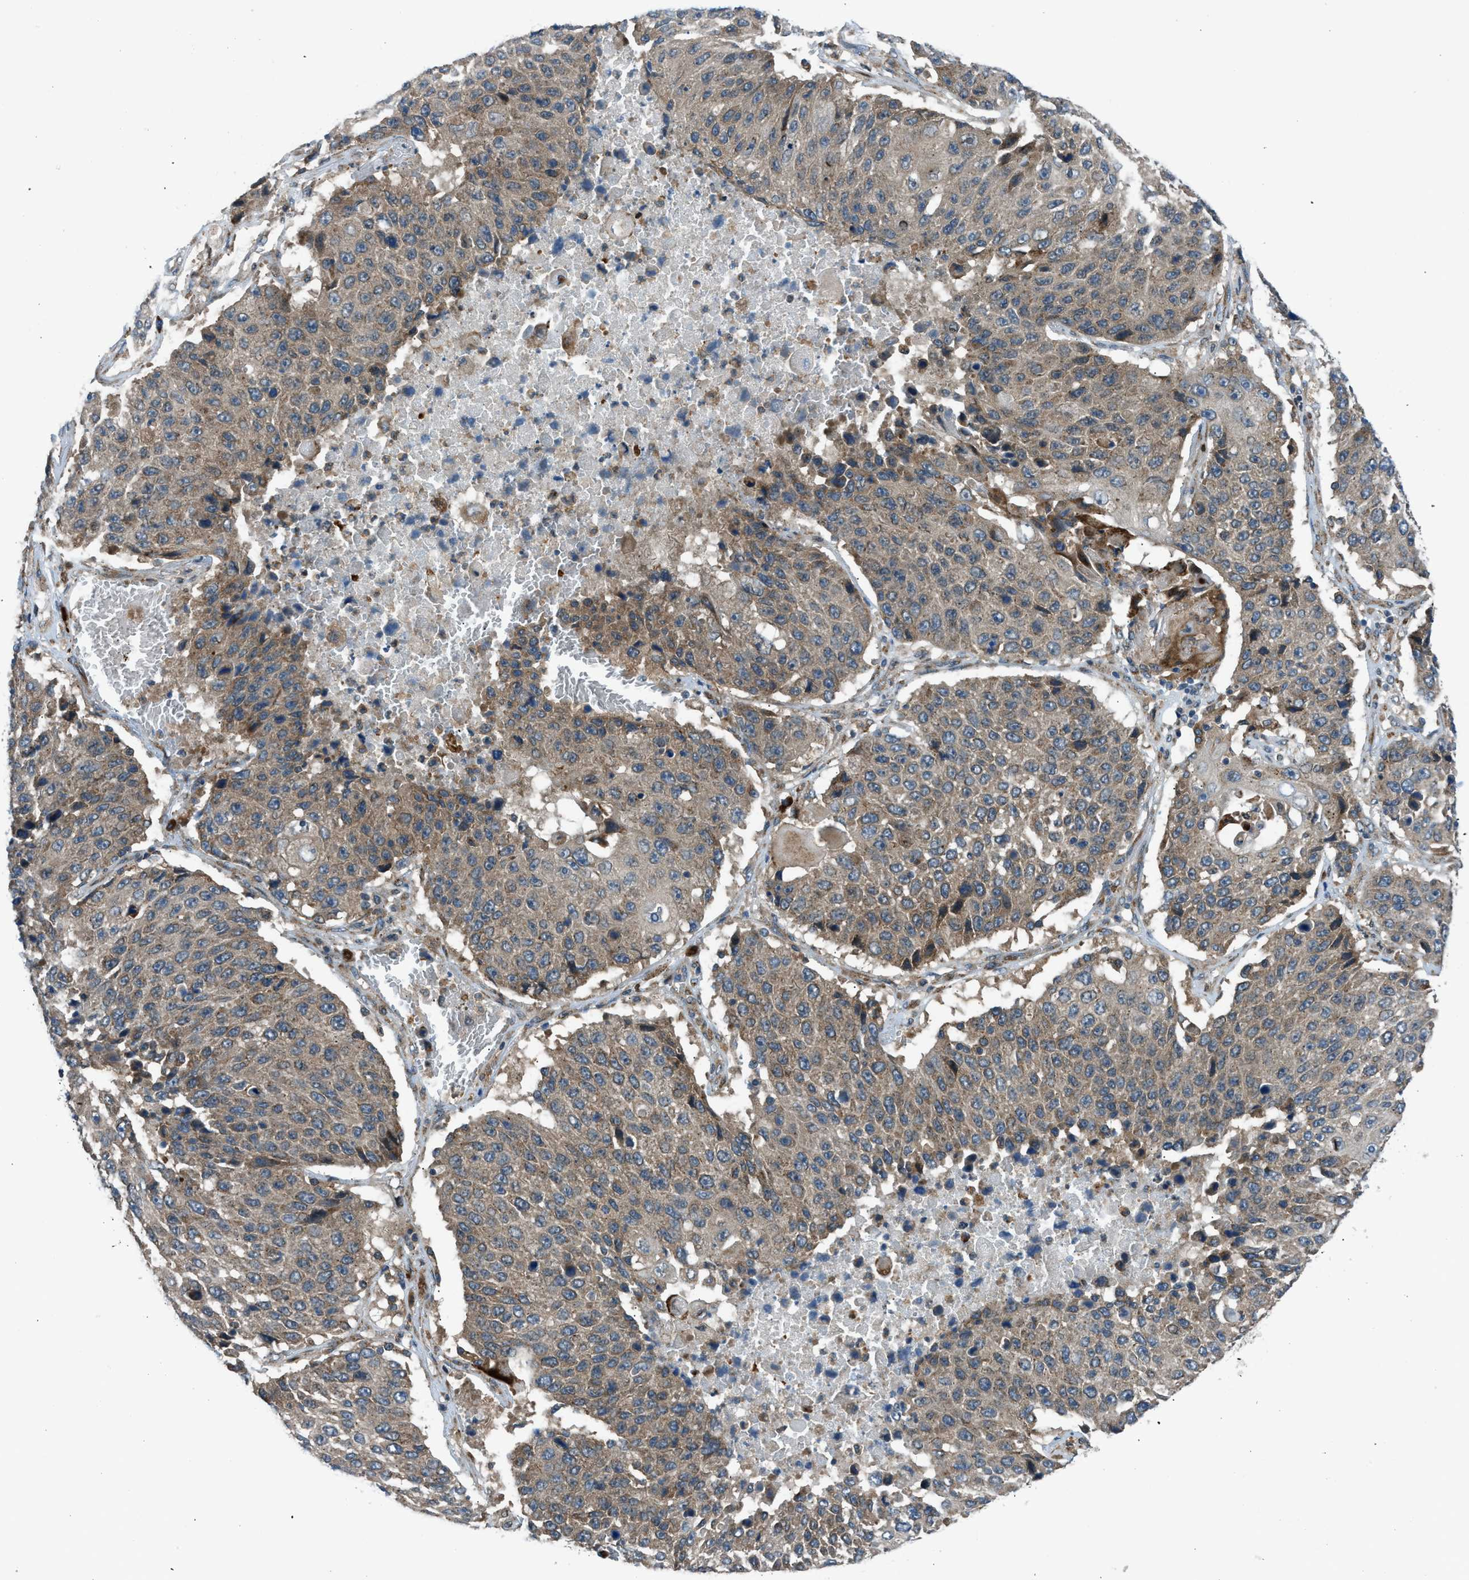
{"staining": {"intensity": "weak", "quantity": ">75%", "location": "cytoplasmic/membranous"}, "tissue": "lung cancer", "cell_type": "Tumor cells", "image_type": "cancer", "snomed": [{"axis": "morphology", "description": "Squamous cell carcinoma, NOS"}, {"axis": "topography", "description": "Lung"}], "caption": "The micrograph displays staining of squamous cell carcinoma (lung), revealing weak cytoplasmic/membranous protein expression (brown color) within tumor cells.", "gene": "EDARADD", "patient": {"sex": "male", "age": 61}}